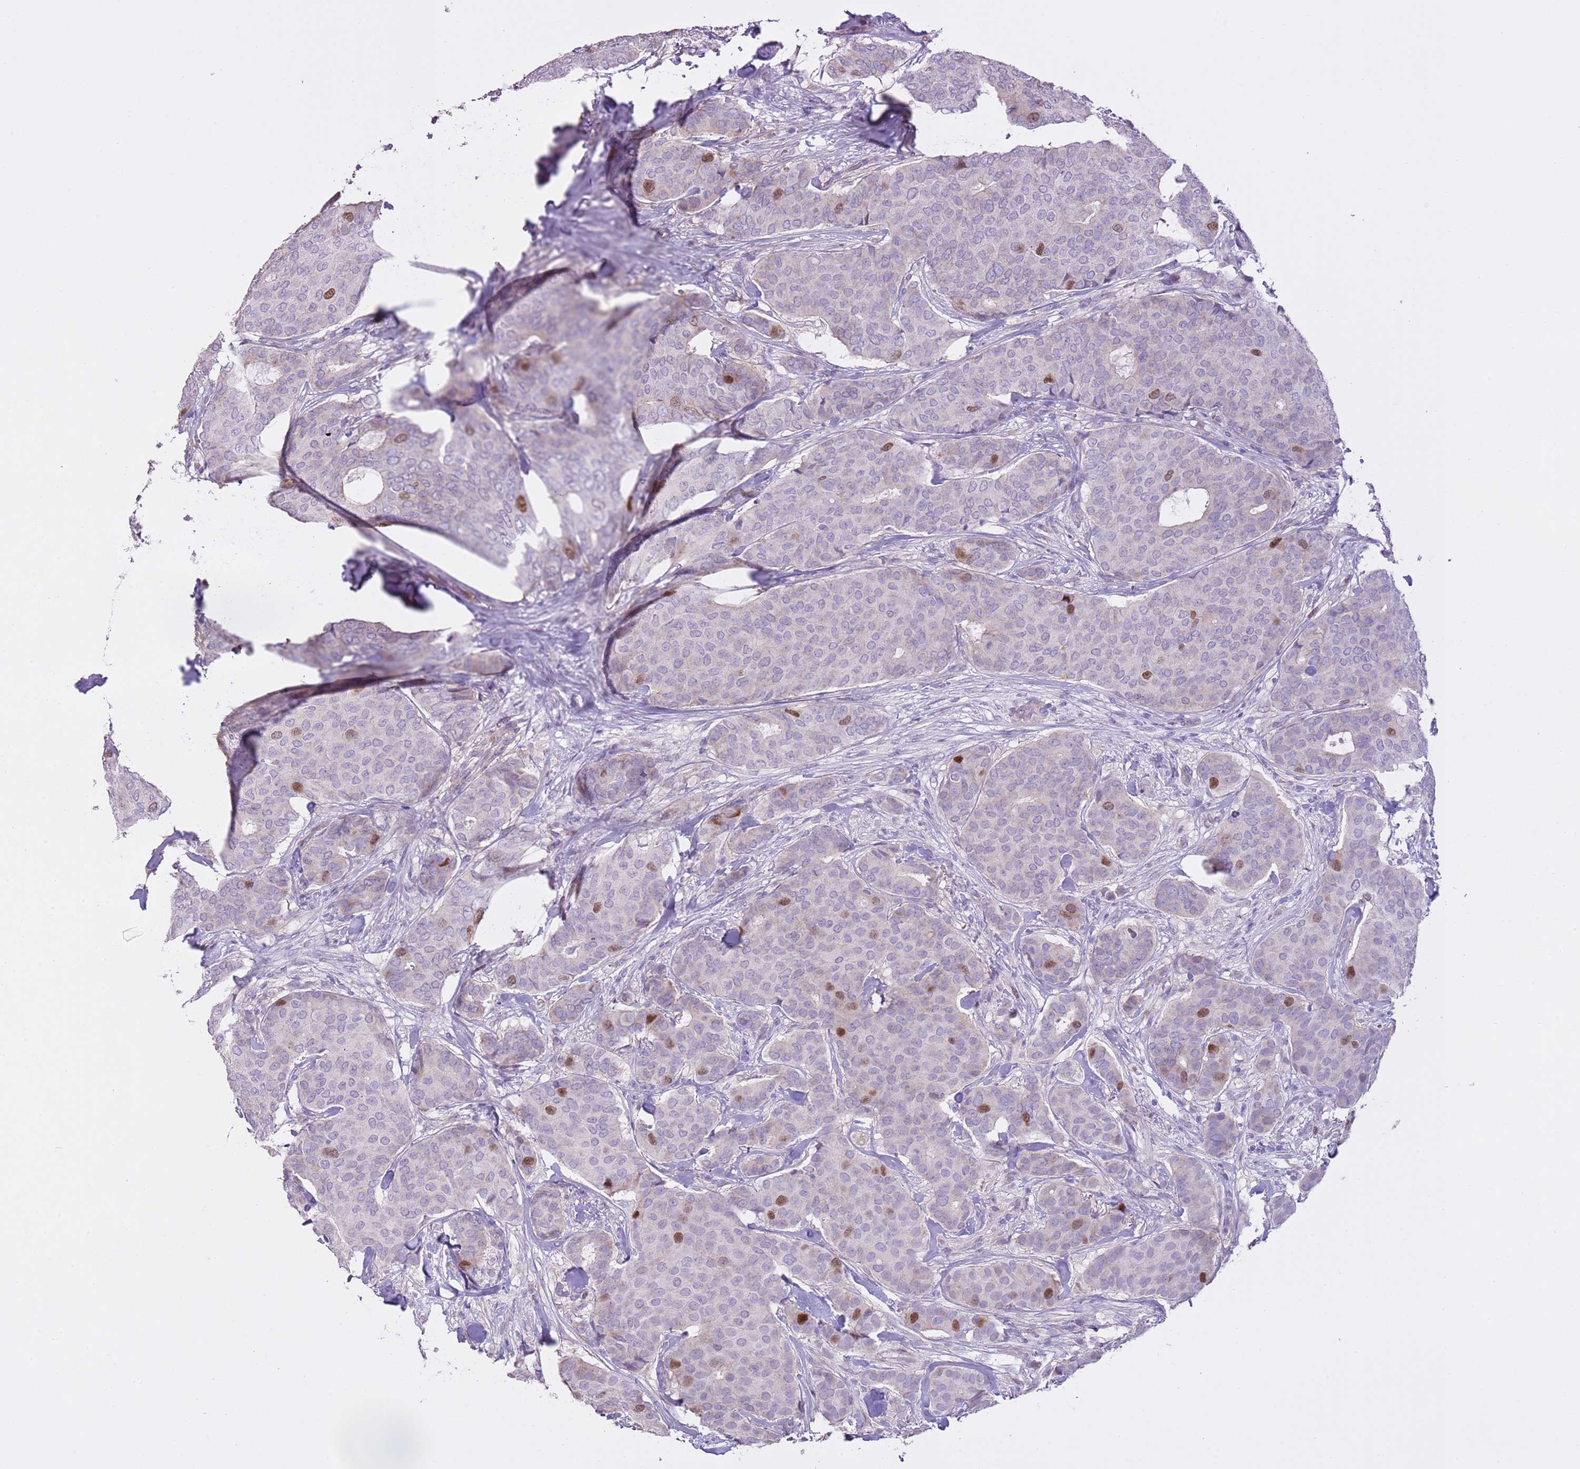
{"staining": {"intensity": "moderate", "quantity": "<25%", "location": "nuclear"}, "tissue": "breast cancer", "cell_type": "Tumor cells", "image_type": "cancer", "snomed": [{"axis": "morphology", "description": "Duct carcinoma"}, {"axis": "topography", "description": "Breast"}], "caption": "This is a photomicrograph of immunohistochemistry staining of breast invasive ductal carcinoma, which shows moderate staining in the nuclear of tumor cells.", "gene": "GMNN", "patient": {"sex": "female", "age": 75}}